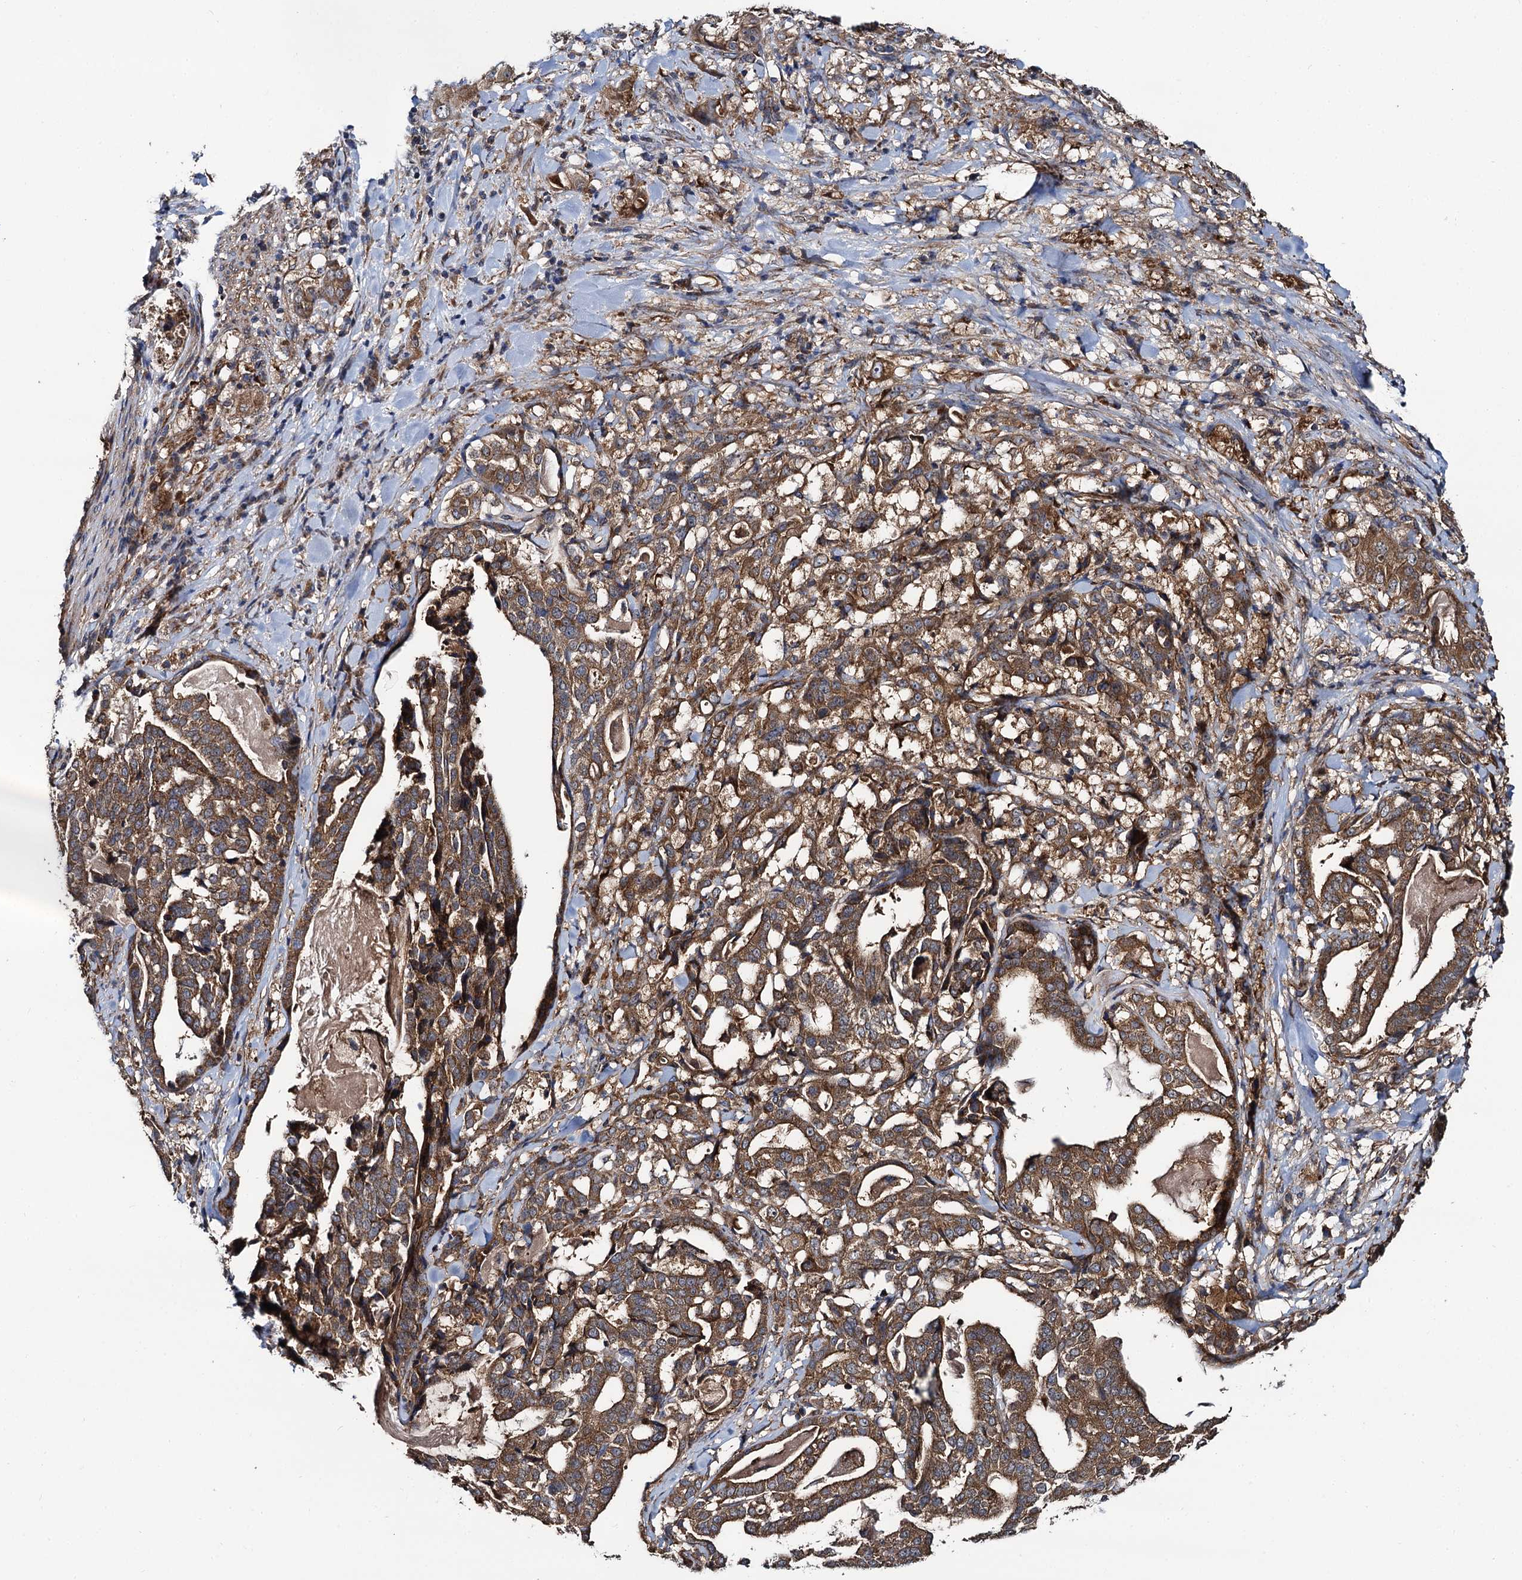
{"staining": {"intensity": "strong", "quantity": ">75%", "location": "cytoplasmic/membranous"}, "tissue": "stomach cancer", "cell_type": "Tumor cells", "image_type": "cancer", "snomed": [{"axis": "morphology", "description": "Adenocarcinoma, NOS"}, {"axis": "topography", "description": "Stomach"}], "caption": "Adenocarcinoma (stomach) stained with a brown dye reveals strong cytoplasmic/membranous positive positivity in approximately >75% of tumor cells.", "gene": "NEK1", "patient": {"sex": "male", "age": 48}}